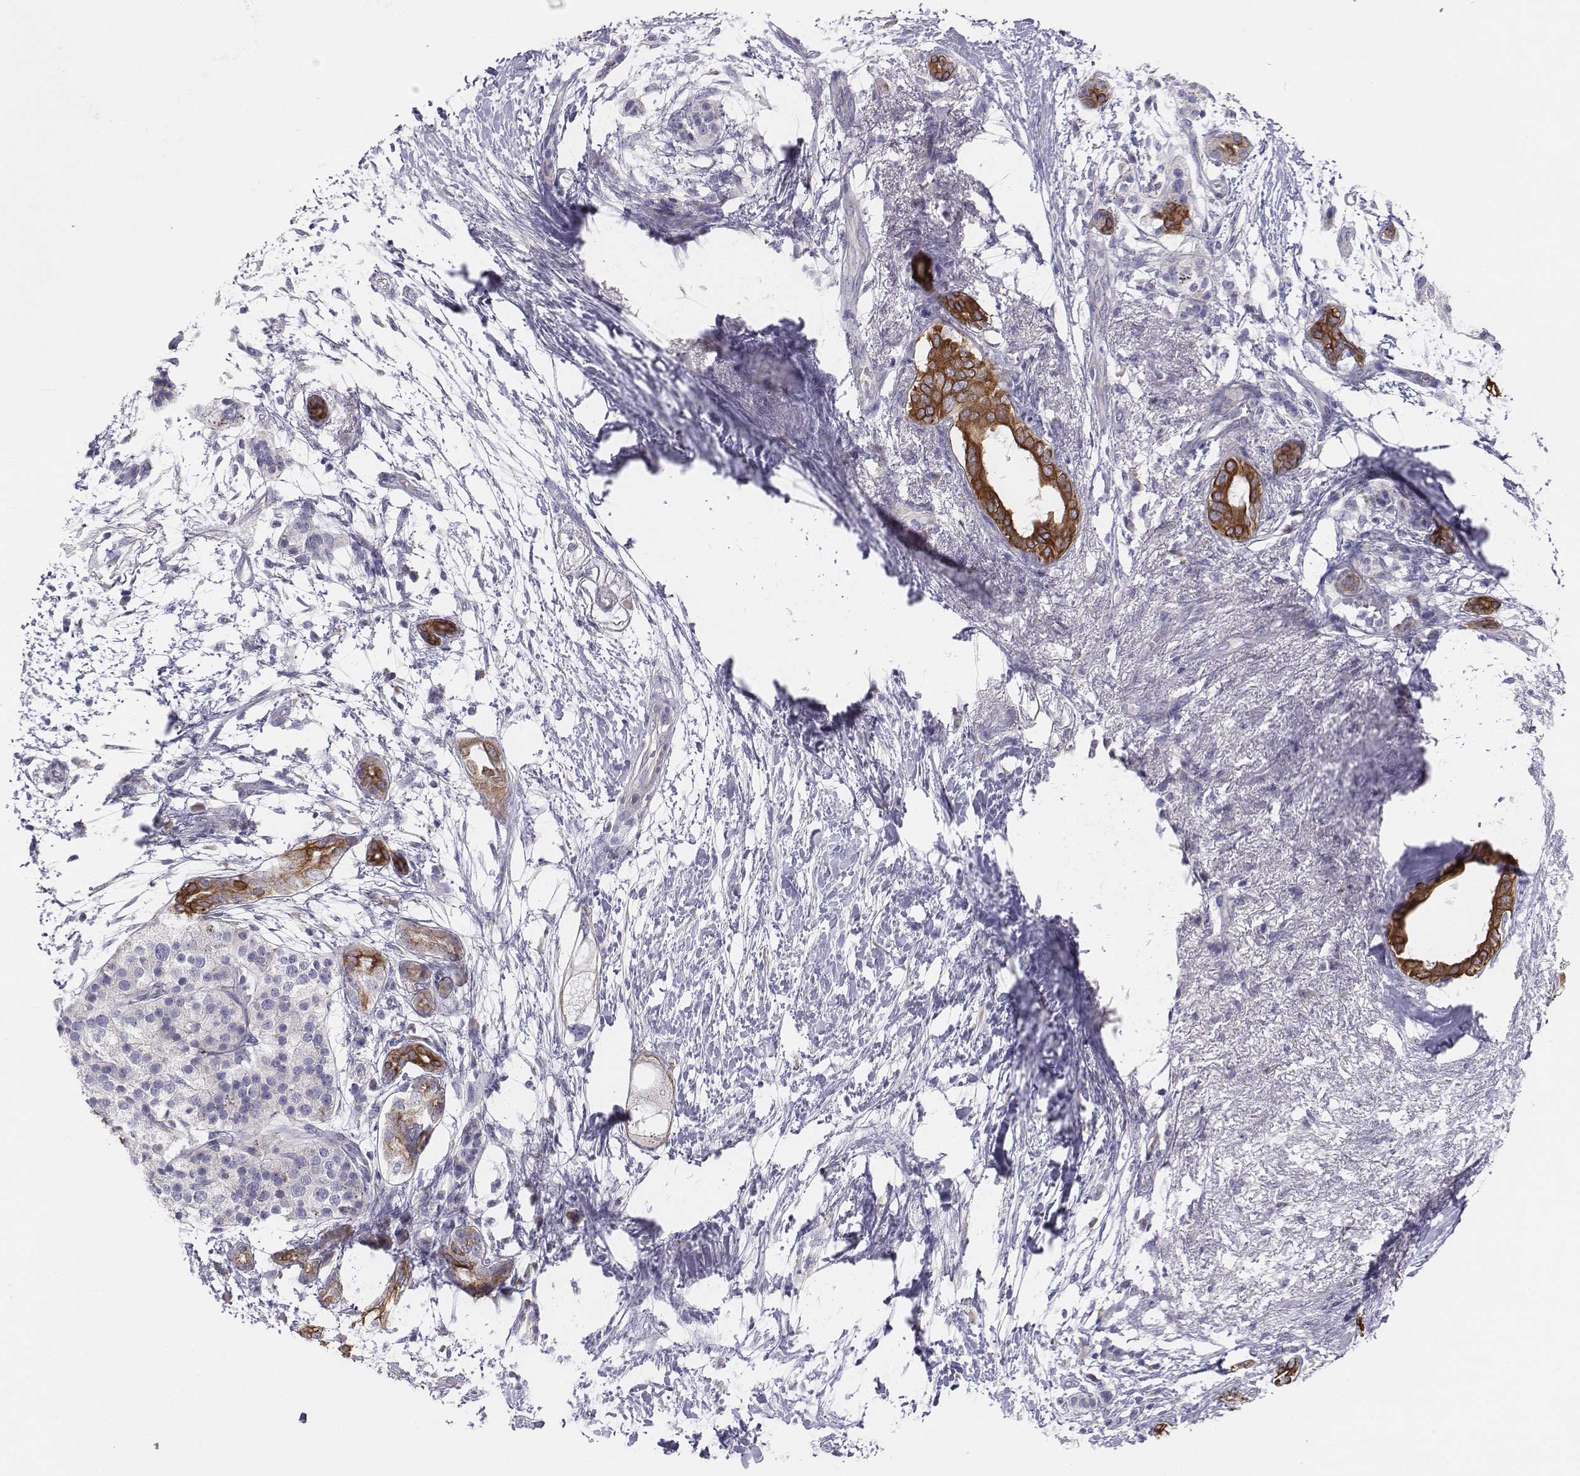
{"staining": {"intensity": "moderate", "quantity": "25%-75%", "location": "cytoplasmic/membranous"}, "tissue": "pancreatic cancer", "cell_type": "Tumor cells", "image_type": "cancer", "snomed": [{"axis": "morphology", "description": "Adenocarcinoma, NOS"}, {"axis": "topography", "description": "Pancreas"}], "caption": "This histopathology image exhibits IHC staining of pancreatic cancer, with medium moderate cytoplasmic/membranous positivity in about 25%-75% of tumor cells.", "gene": "CHST14", "patient": {"sex": "female", "age": 72}}